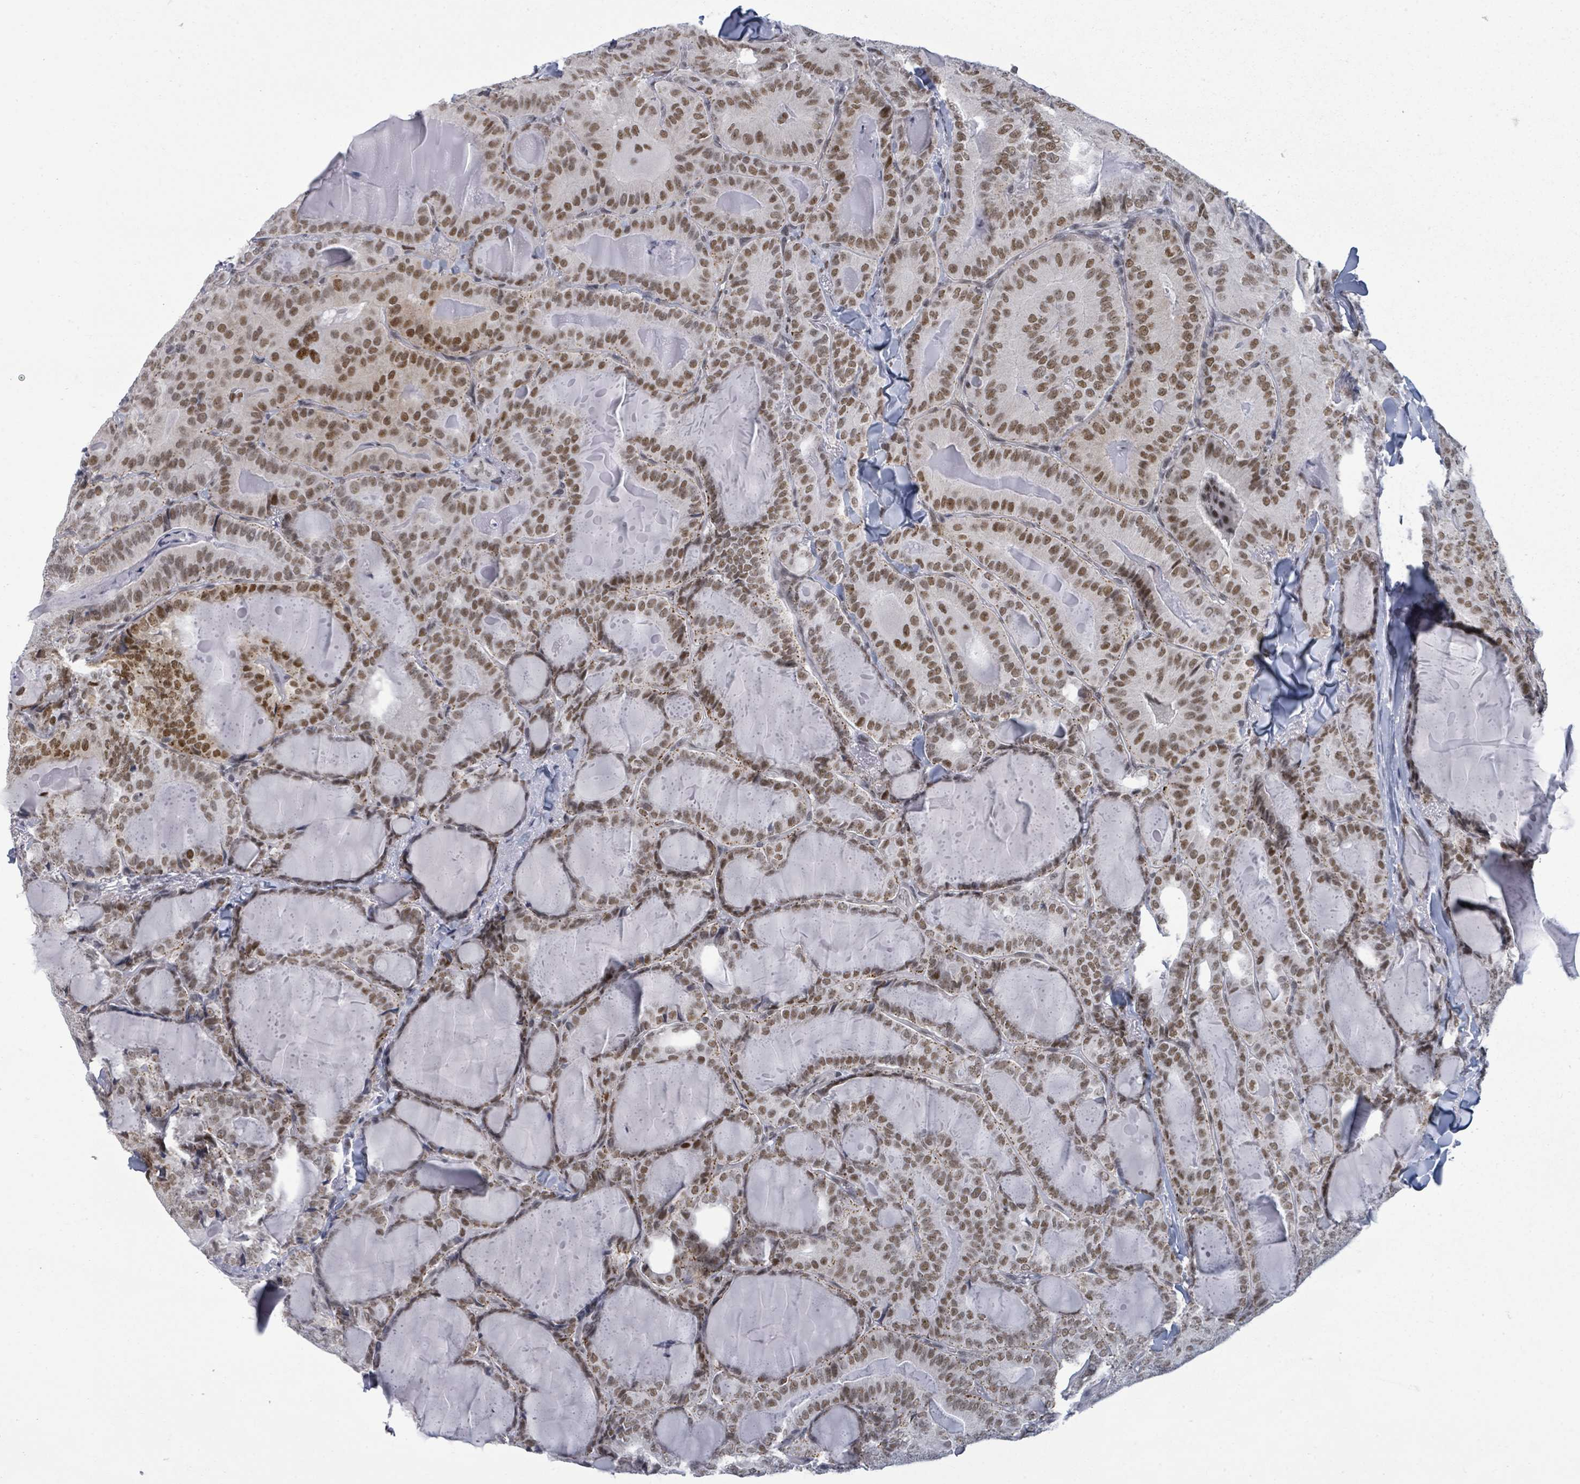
{"staining": {"intensity": "moderate", "quantity": ">75%", "location": "nuclear"}, "tissue": "thyroid cancer", "cell_type": "Tumor cells", "image_type": "cancer", "snomed": [{"axis": "morphology", "description": "Papillary adenocarcinoma, NOS"}, {"axis": "topography", "description": "Thyroid gland"}], "caption": "Immunohistochemical staining of human thyroid cancer displays medium levels of moderate nuclear protein staining in about >75% of tumor cells.", "gene": "ERCC5", "patient": {"sex": "female", "age": 68}}